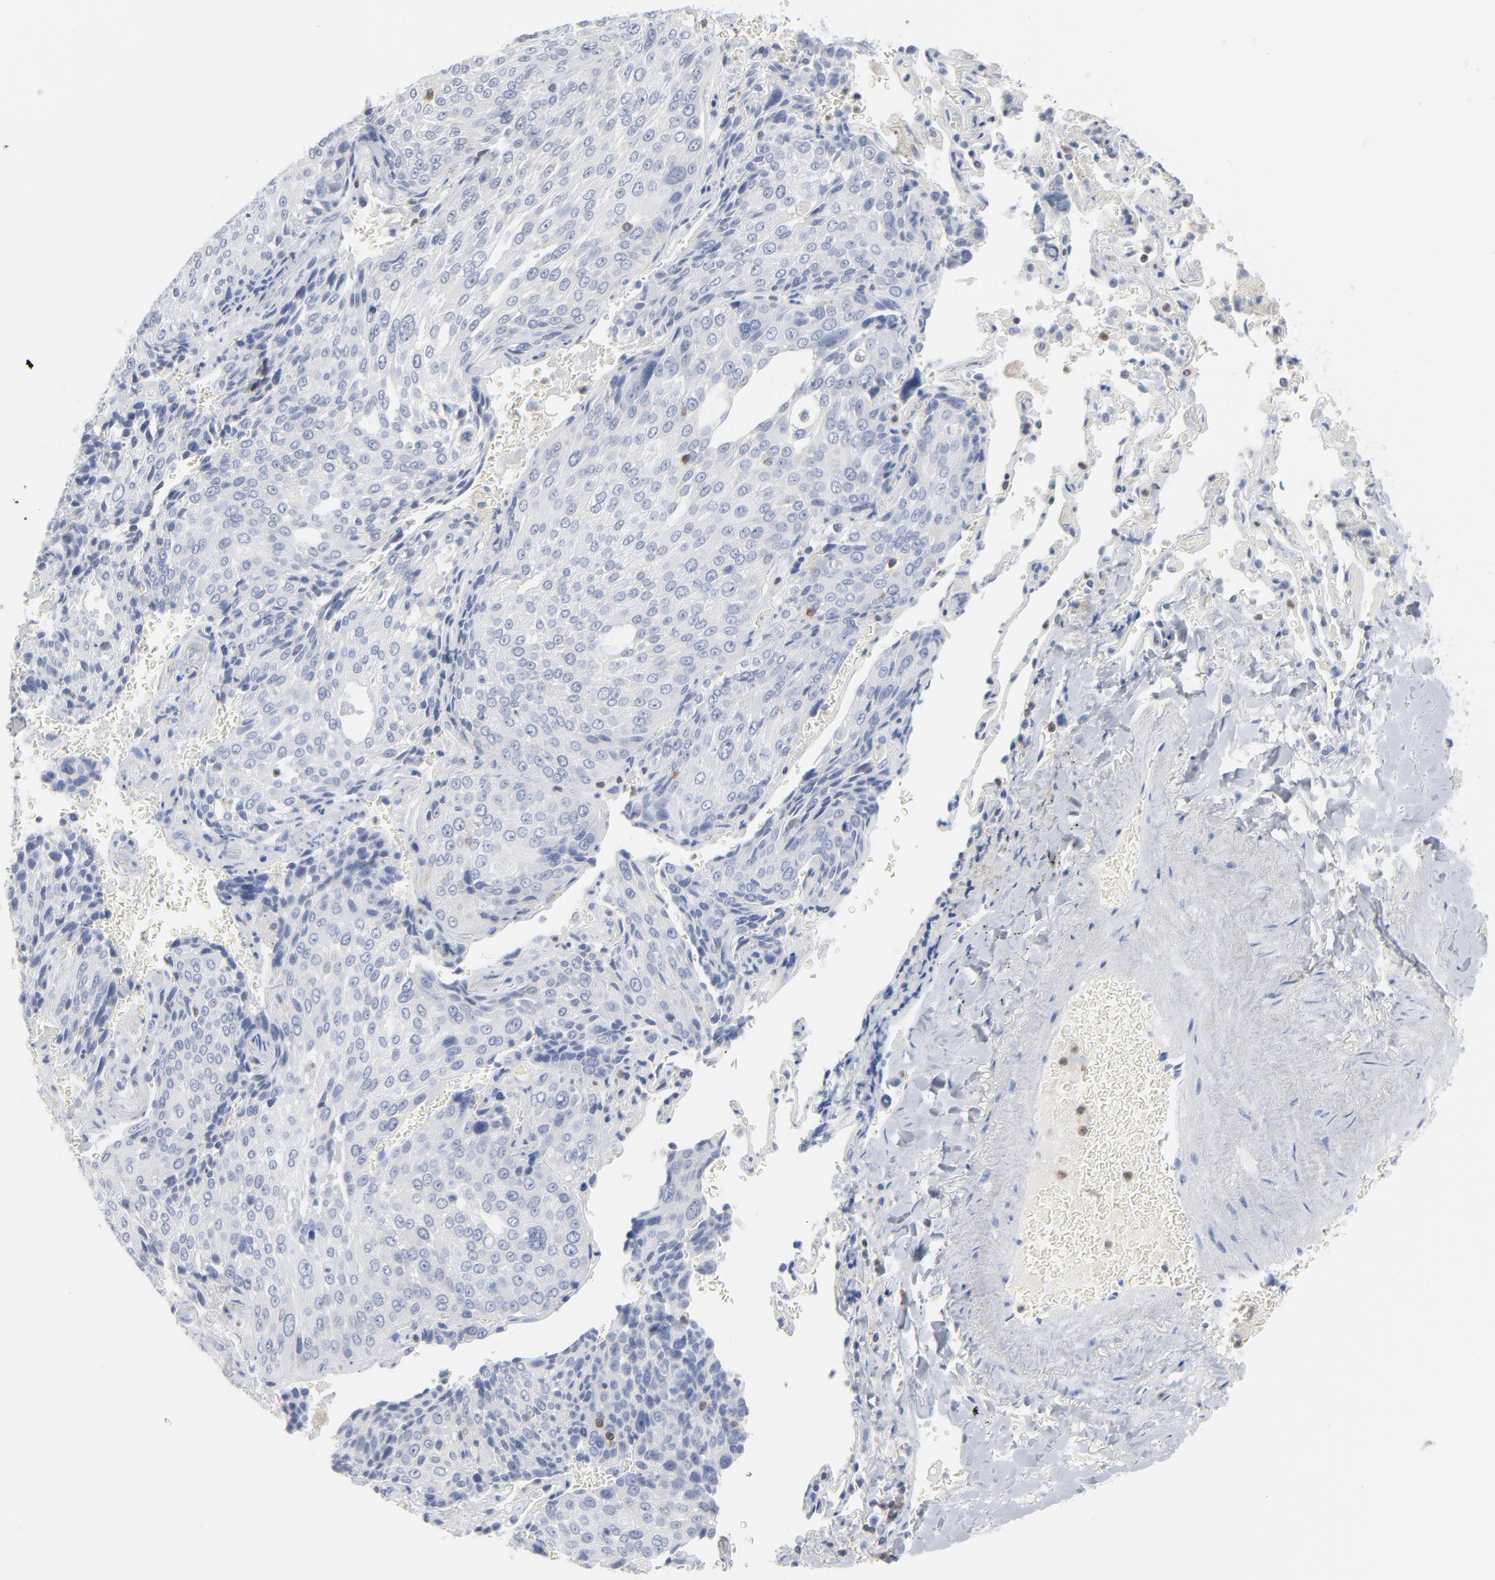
{"staining": {"intensity": "negative", "quantity": "none", "location": "none"}, "tissue": "lung cancer", "cell_type": "Tumor cells", "image_type": "cancer", "snomed": [{"axis": "morphology", "description": "Squamous cell carcinoma, NOS"}, {"axis": "topography", "description": "Lung"}], "caption": "Immunohistochemistry (IHC) micrograph of neoplastic tissue: lung squamous cell carcinoma stained with DAB (3,3'-diaminobenzidine) reveals no significant protein expression in tumor cells. Brightfield microscopy of immunohistochemistry (IHC) stained with DAB (brown) and hematoxylin (blue), captured at high magnification.", "gene": "PTK2B", "patient": {"sex": "male", "age": 54}}